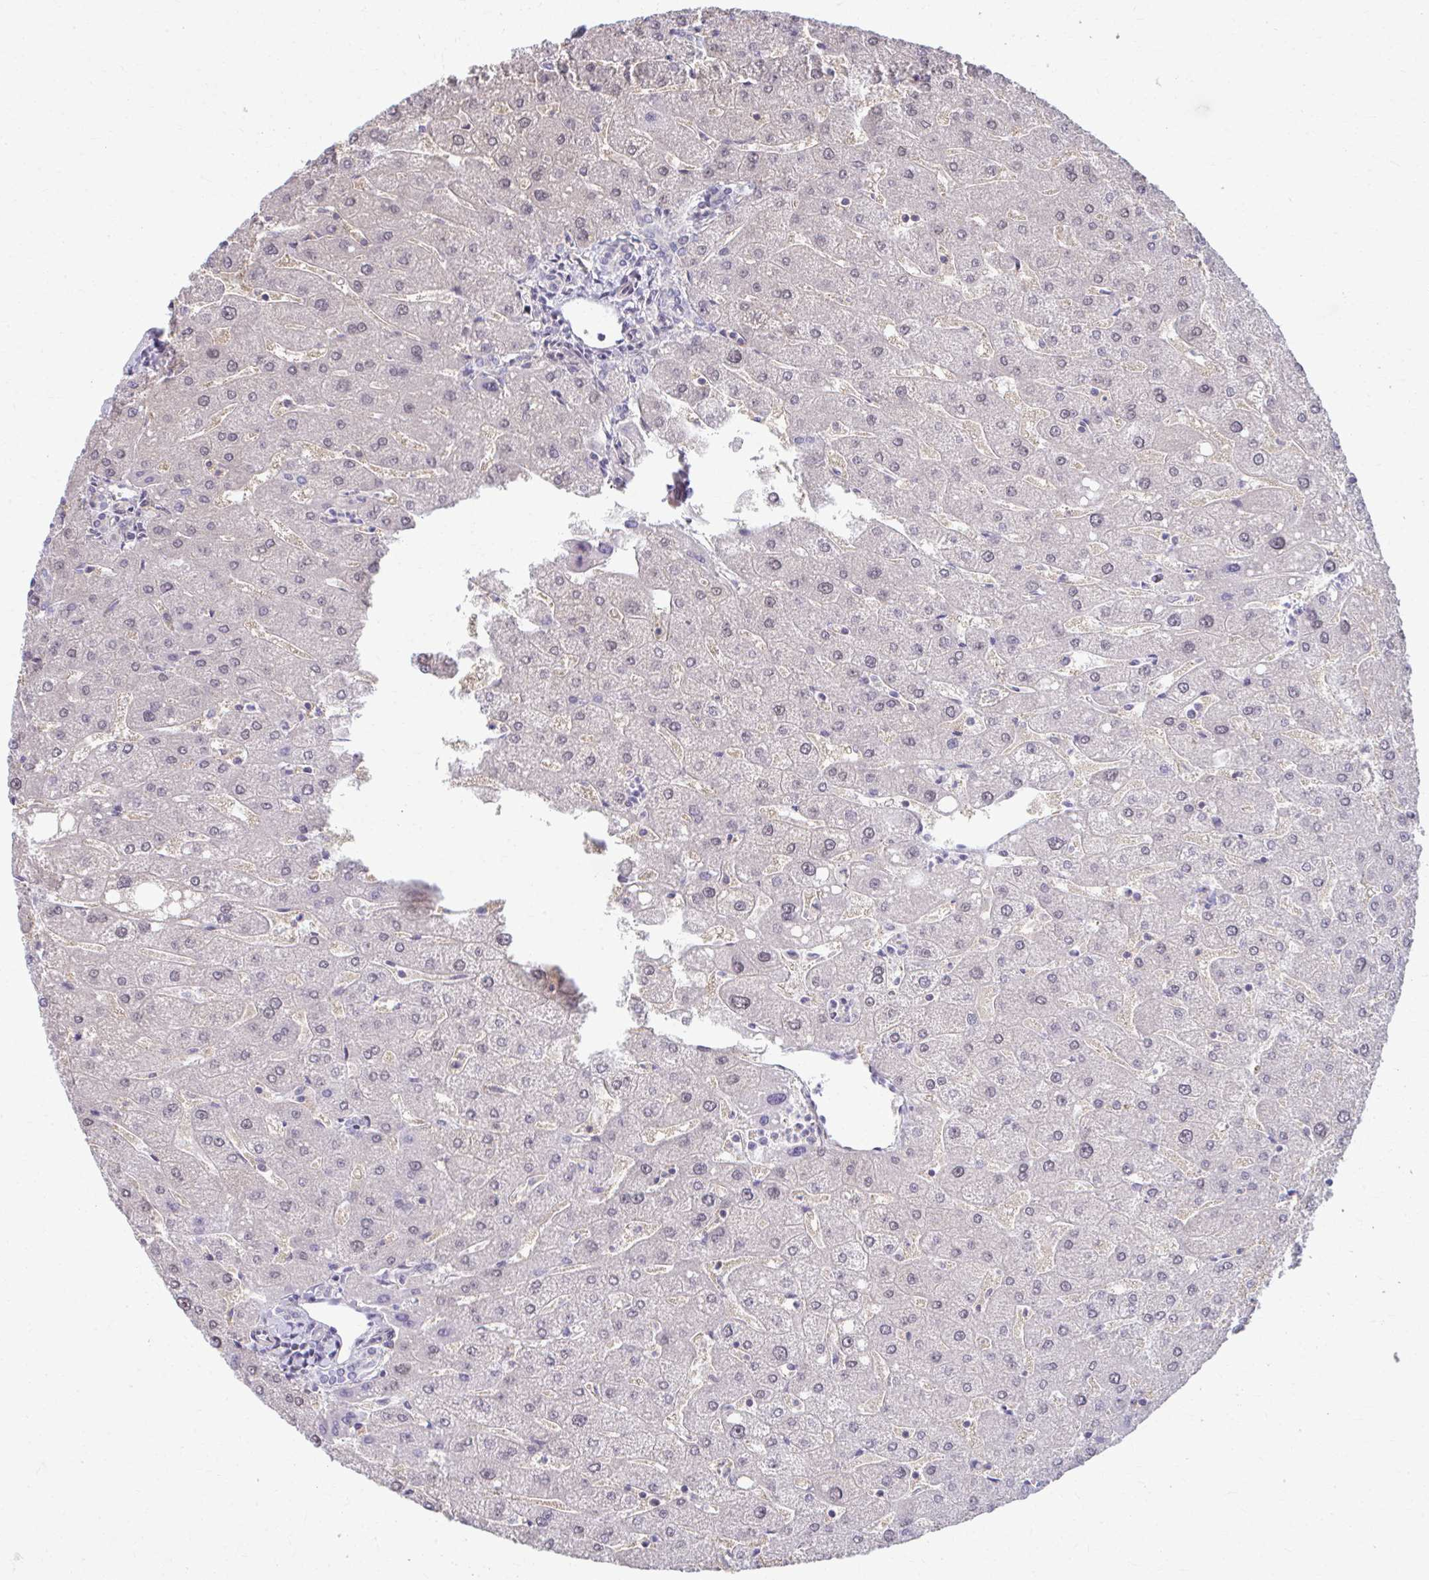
{"staining": {"intensity": "negative", "quantity": "none", "location": "none"}, "tissue": "liver", "cell_type": "Cholangiocytes", "image_type": "normal", "snomed": [{"axis": "morphology", "description": "Normal tissue, NOS"}, {"axis": "topography", "description": "Liver"}], "caption": "High magnification brightfield microscopy of unremarkable liver stained with DAB (brown) and counterstained with hematoxylin (blue): cholangiocytes show no significant expression. Nuclei are stained in blue.", "gene": "MAF1", "patient": {"sex": "male", "age": 67}}